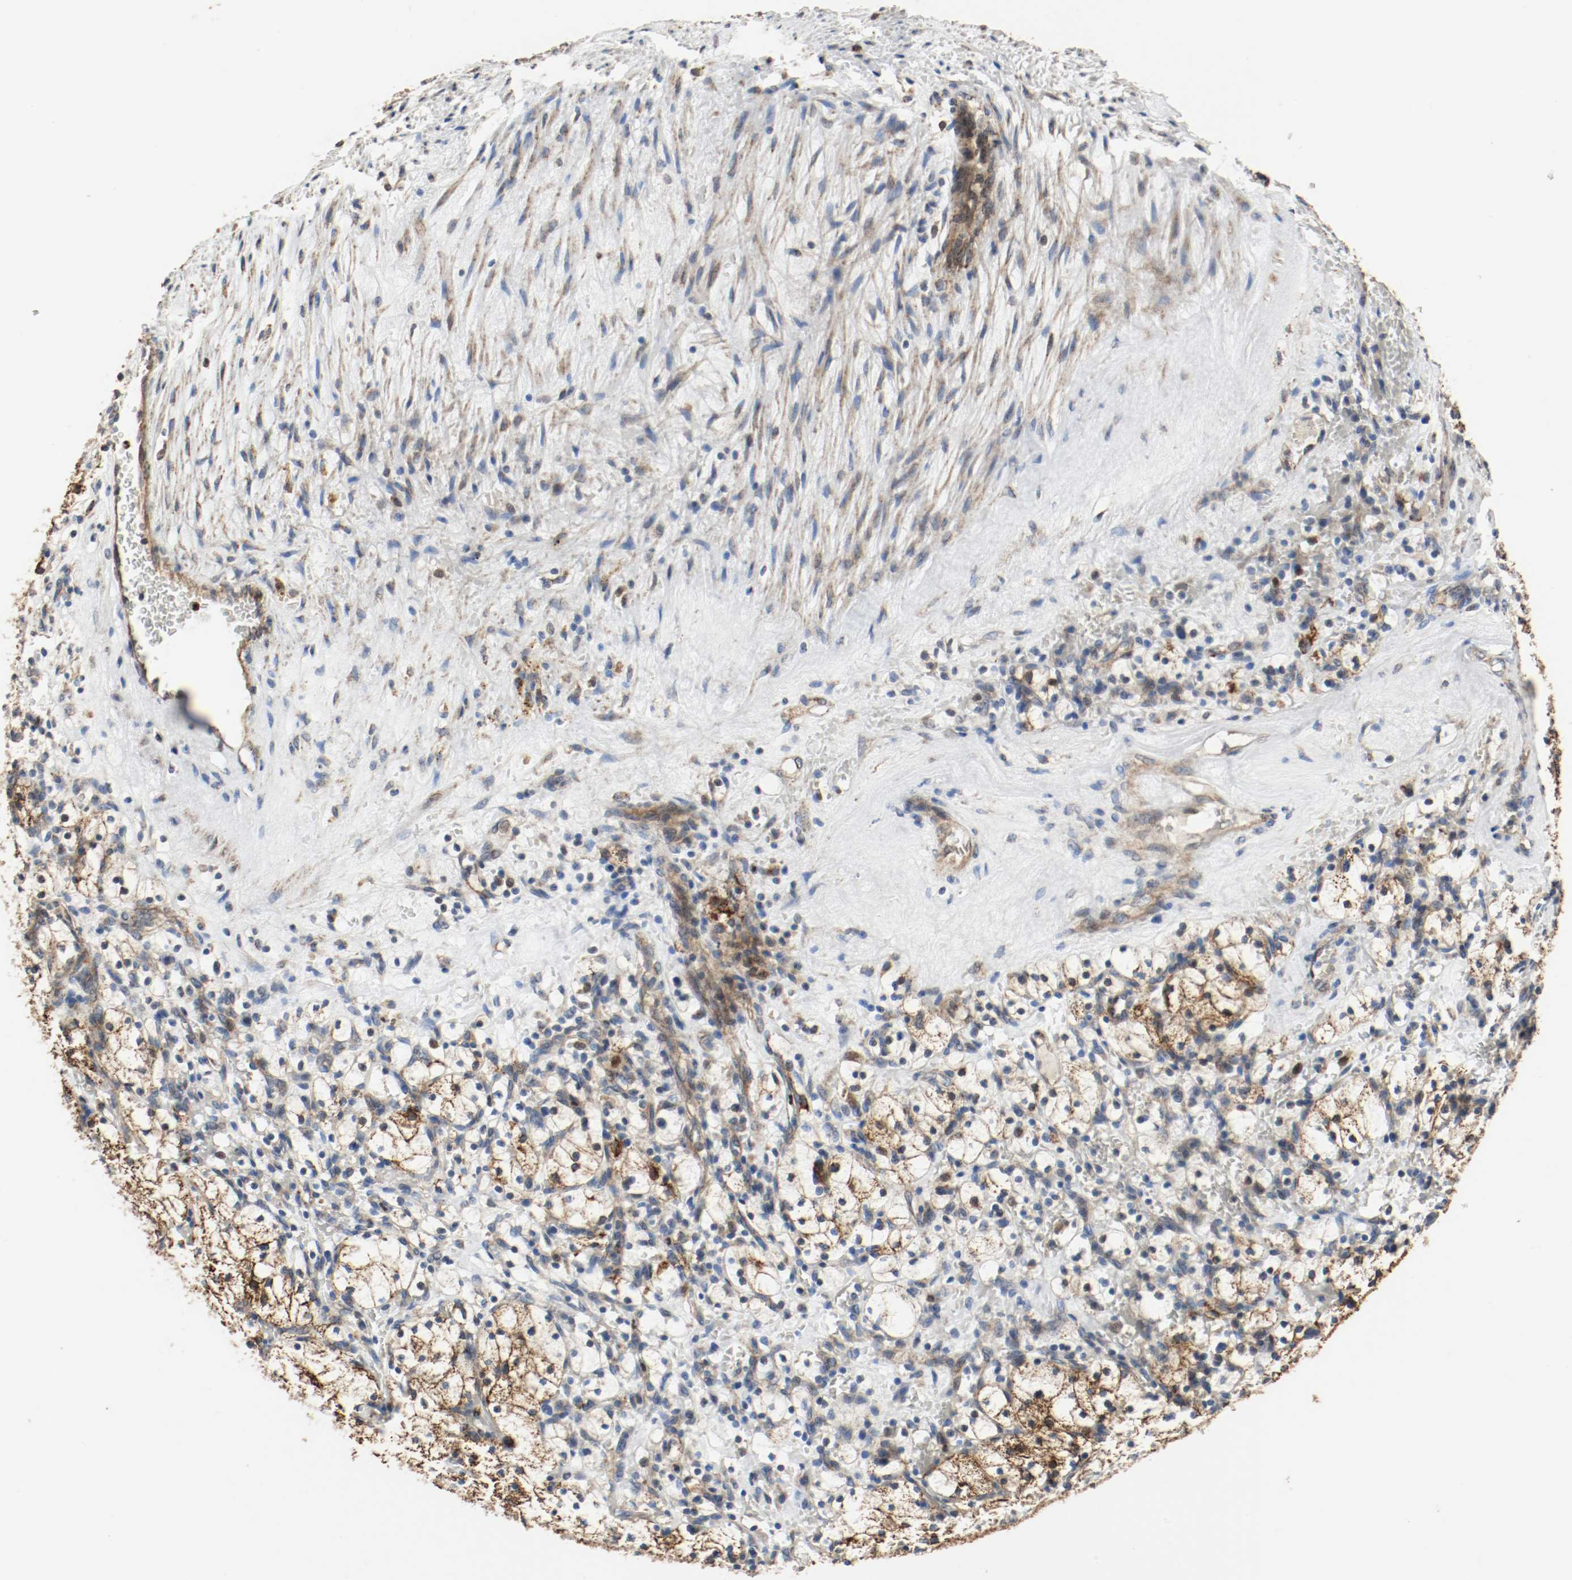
{"staining": {"intensity": "strong", "quantity": "<25%", "location": "cytoplasmic/membranous"}, "tissue": "renal cancer", "cell_type": "Tumor cells", "image_type": "cancer", "snomed": [{"axis": "morphology", "description": "Adenocarcinoma, NOS"}, {"axis": "topography", "description": "Kidney"}], "caption": "Strong cytoplasmic/membranous expression for a protein is identified in about <25% of tumor cells of renal cancer using immunohistochemistry (IHC).", "gene": "ALDH4A1", "patient": {"sex": "female", "age": 83}}